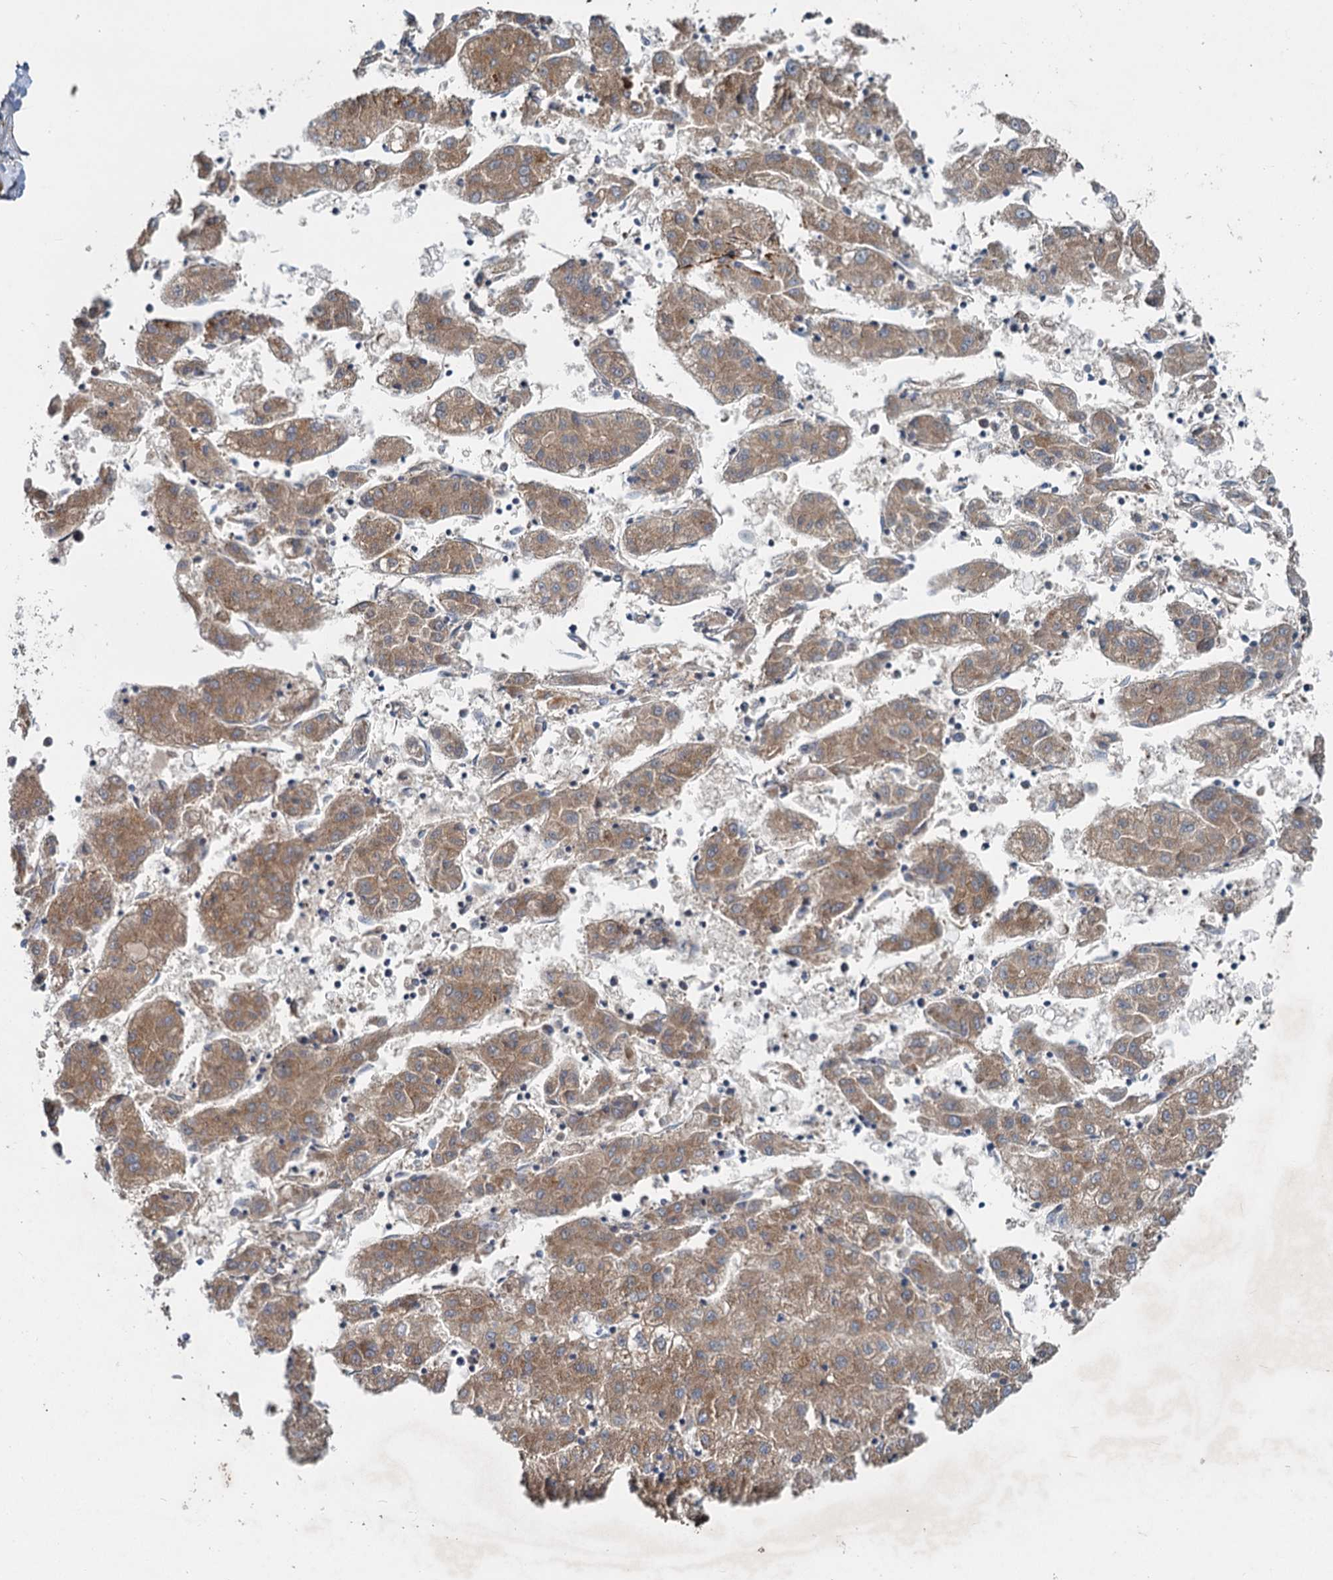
{"staining": {"intensity": "moderate", "quantity": ">75%", "location": "cytoplasmic/membranous"}, "tissue": "liver cancer", "cell_type": "Tumor cells", "image_type": "cancer", "snomed": [{"axis": "morphology", "description": "Carcinoma, Hepatocellular, NOS"}, {"axis": "topography", "description": "Liver"}], "caption": "Moderate cytoplasmic/membranous protein staining is seen in about >75% of tumor cells in hepatocellular carcinoma (liver). (Stains: DAB (3,3'-diaminobenzidine) in brown, nuclei in blue, Microscopy: brightfield microscopy at high magnification).", "gene": "ADCY2", "patient": {"sex": "male", "age": 72}}